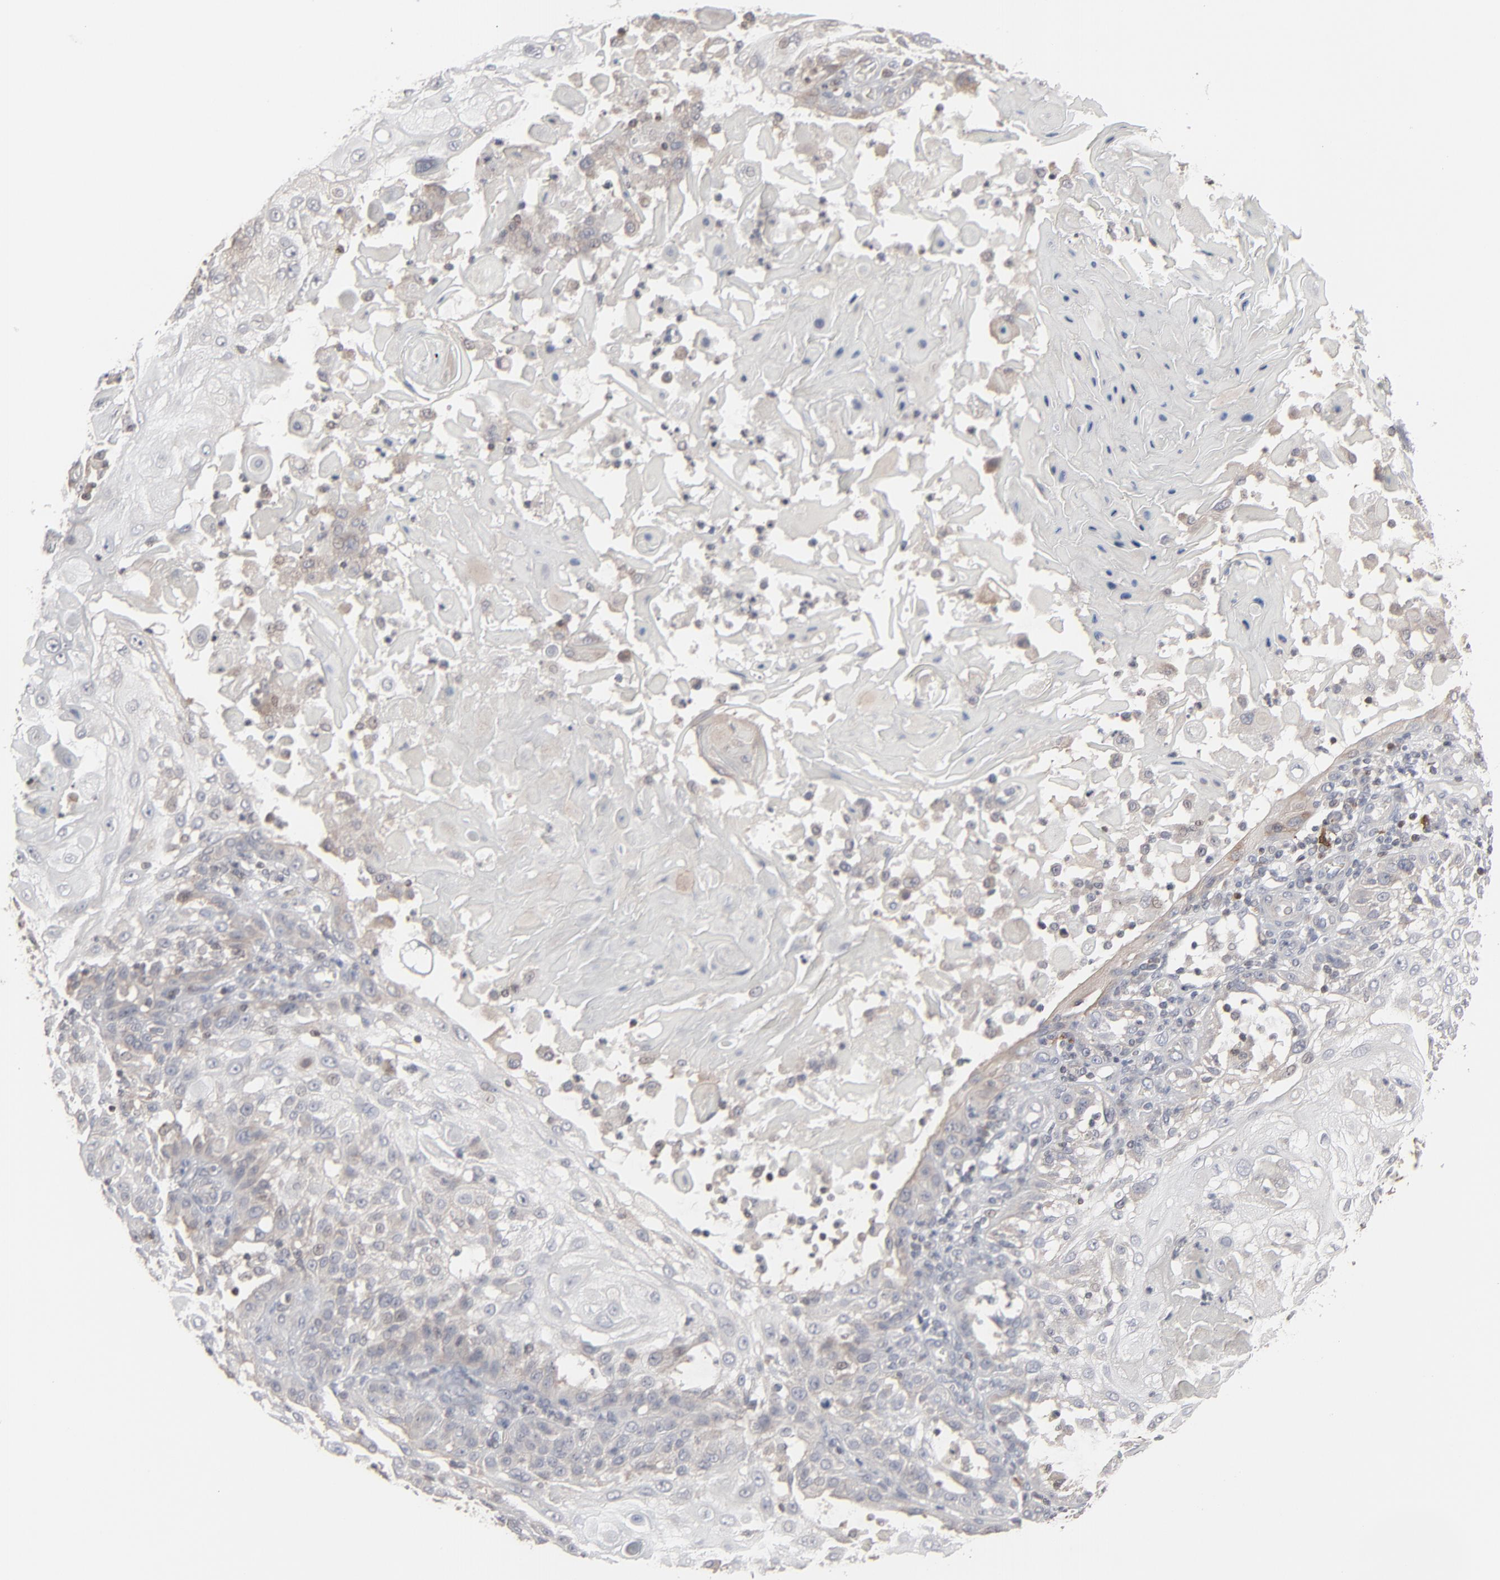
{"staining": {"intensity": "negative", "quantity": "none", "location": "none"}, "tissue": "skin cancer", "cell_type": "Tumor cells", "image_type": "cancer", "snomed": [{"axis": "morphology", "description": "Squamous cell carcinoma, NOS"}, {"axis": "topography", "description": "Skin"}], "caption": "Protein analysis of skin cancer (squamous cell carcinoma) displays no significant positivity in tumor cells.", "gene": "STAT4", "patient": {"sex": "female", "age": 89}}